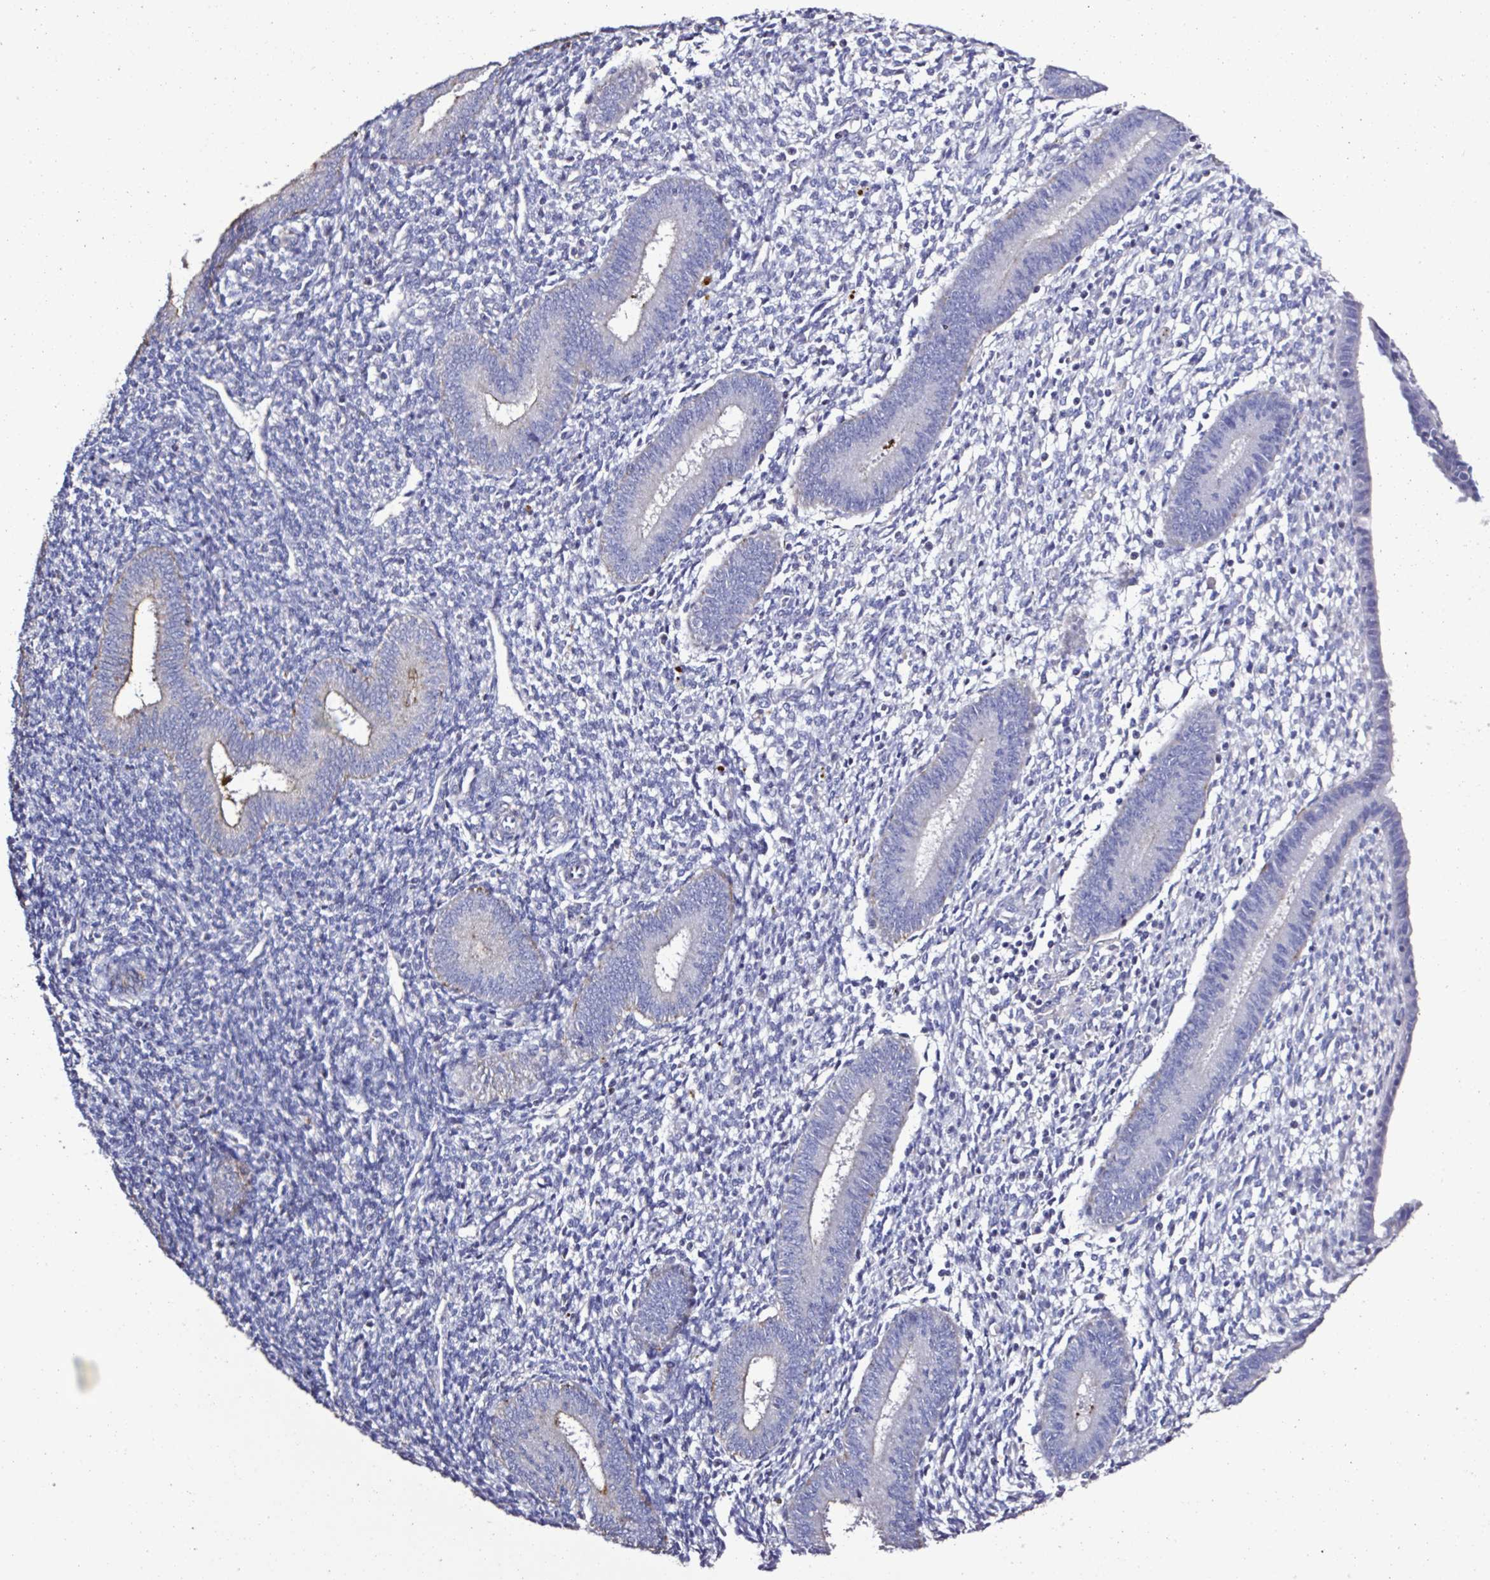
{"staining": {"intensity": "negative", "quantity": "none", "location": "none"}, "tissue": "endometrium", "cell_type": "Cells in endometrial stroma", "image_type": "normal", "snomed": [{"axis": "morphology", "description": "Normal tissue, NOS"}, {"axis": "topography", "description": "Endometrium"}], "caption": "DAB immunohistochemical staining of normal human endometrium demonstrates no significant staining in cells in endometrial stroma.", "gene": "PLA2G4E", "patient": {"sex": "female", "age": 25}}